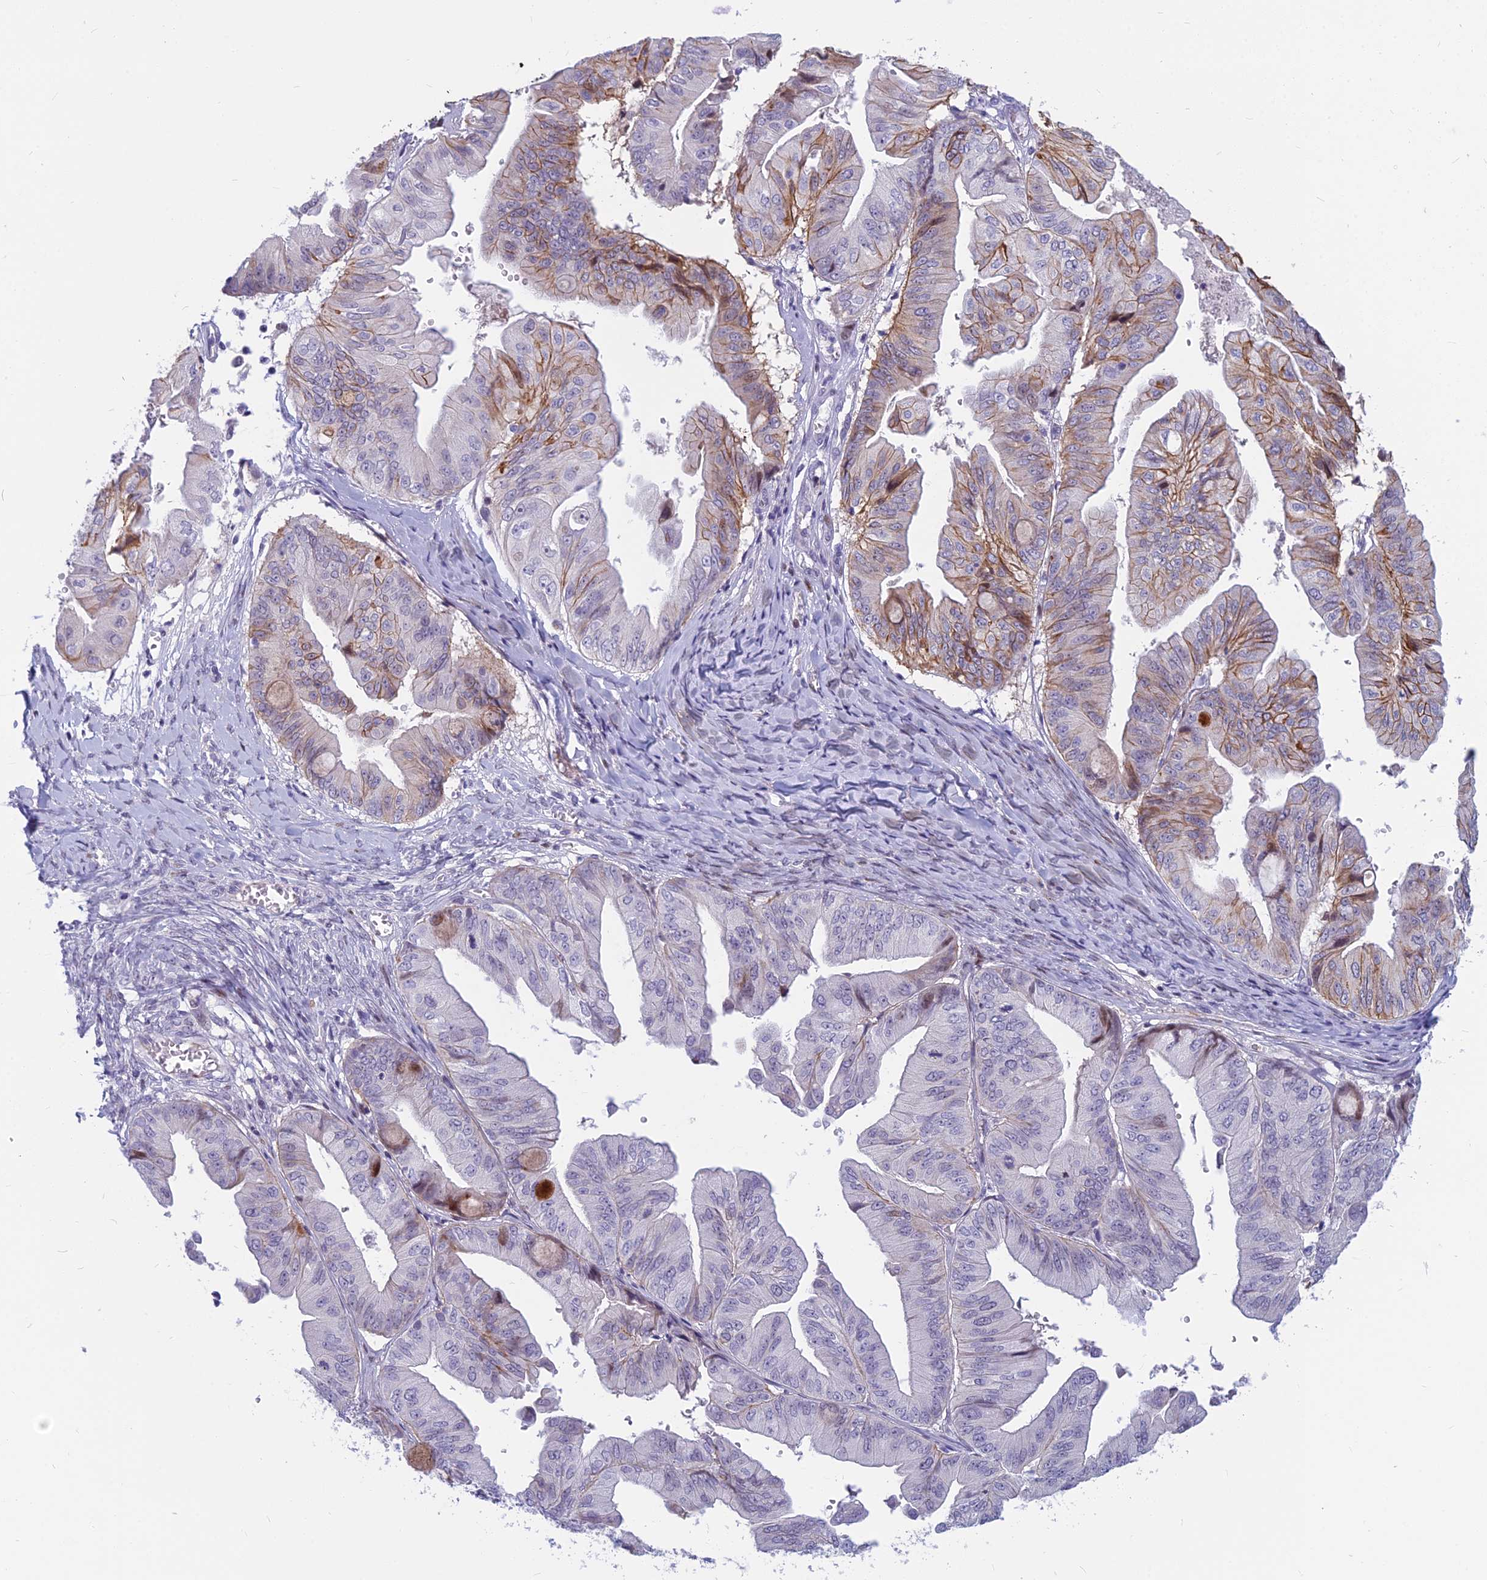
{"staining": {"intensity": "moderate", "quantity": "25%-75%", "location": "cytoplasmic/membranous"}, "tissue": "ovarian cancer", "cell_type": "Tumor cells", "image_type": "cancer", "snomed": [{"axis": "morphology", "description": "Cystadenocarcinoma, mucinous, NOS"}, {"axis": "topography", "description": "Ovary"}], "caption": "Immunohistochemistry (DAB (3,3'-diaminobenzidine)) staining of human ovarian cancer reveals moderate cytoplasmic/membranous protein positivity in about 25%-75% of tumor cells.", "gene": "MYBPC2", "patient": {"sex": "female", "age": 61}}